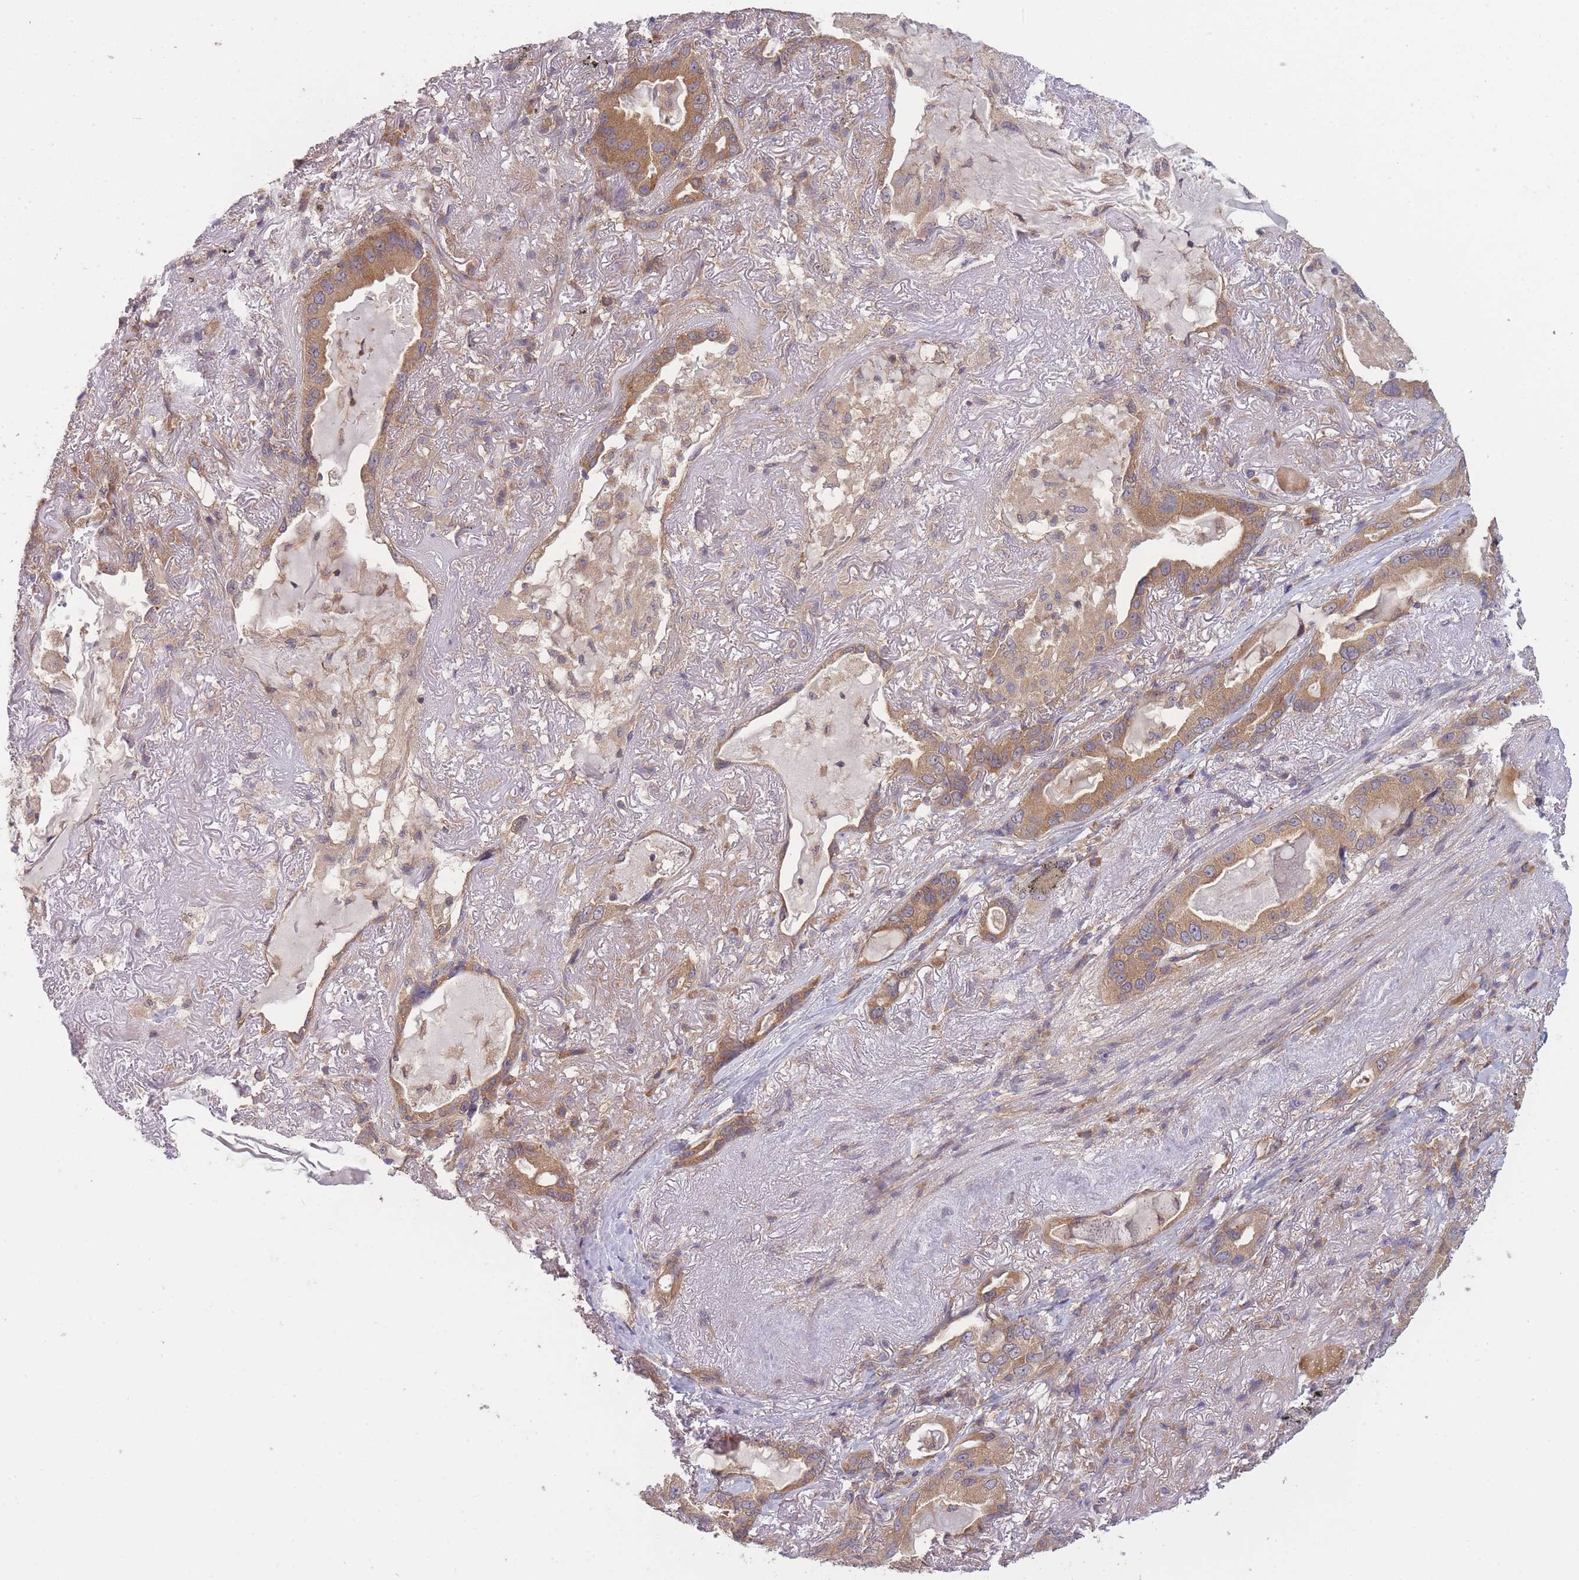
{"staining": {"intensity": "moderate", "quantity": ">75%", "location": "cytoplasmic/membranous"}, "tissue": "lung cancer", "cell_type": "Tumor cells", "image_type": "cancer", "snomed": [{"axis": "morphology", "description": "Adenocarcinoma, NOS"}, {"axis": "topography", "description": "Lung"}], "caption": "An immunohistochemistry (IHC) image of tumor tissue is shown. Protein staining in brown labels moderate cytoplasmic/membranous positivity in lung cancer (adenocarcinoma) within tumor cells.", "gene": "PFDN6", "patient": {"sex": "female", "age": 69}}